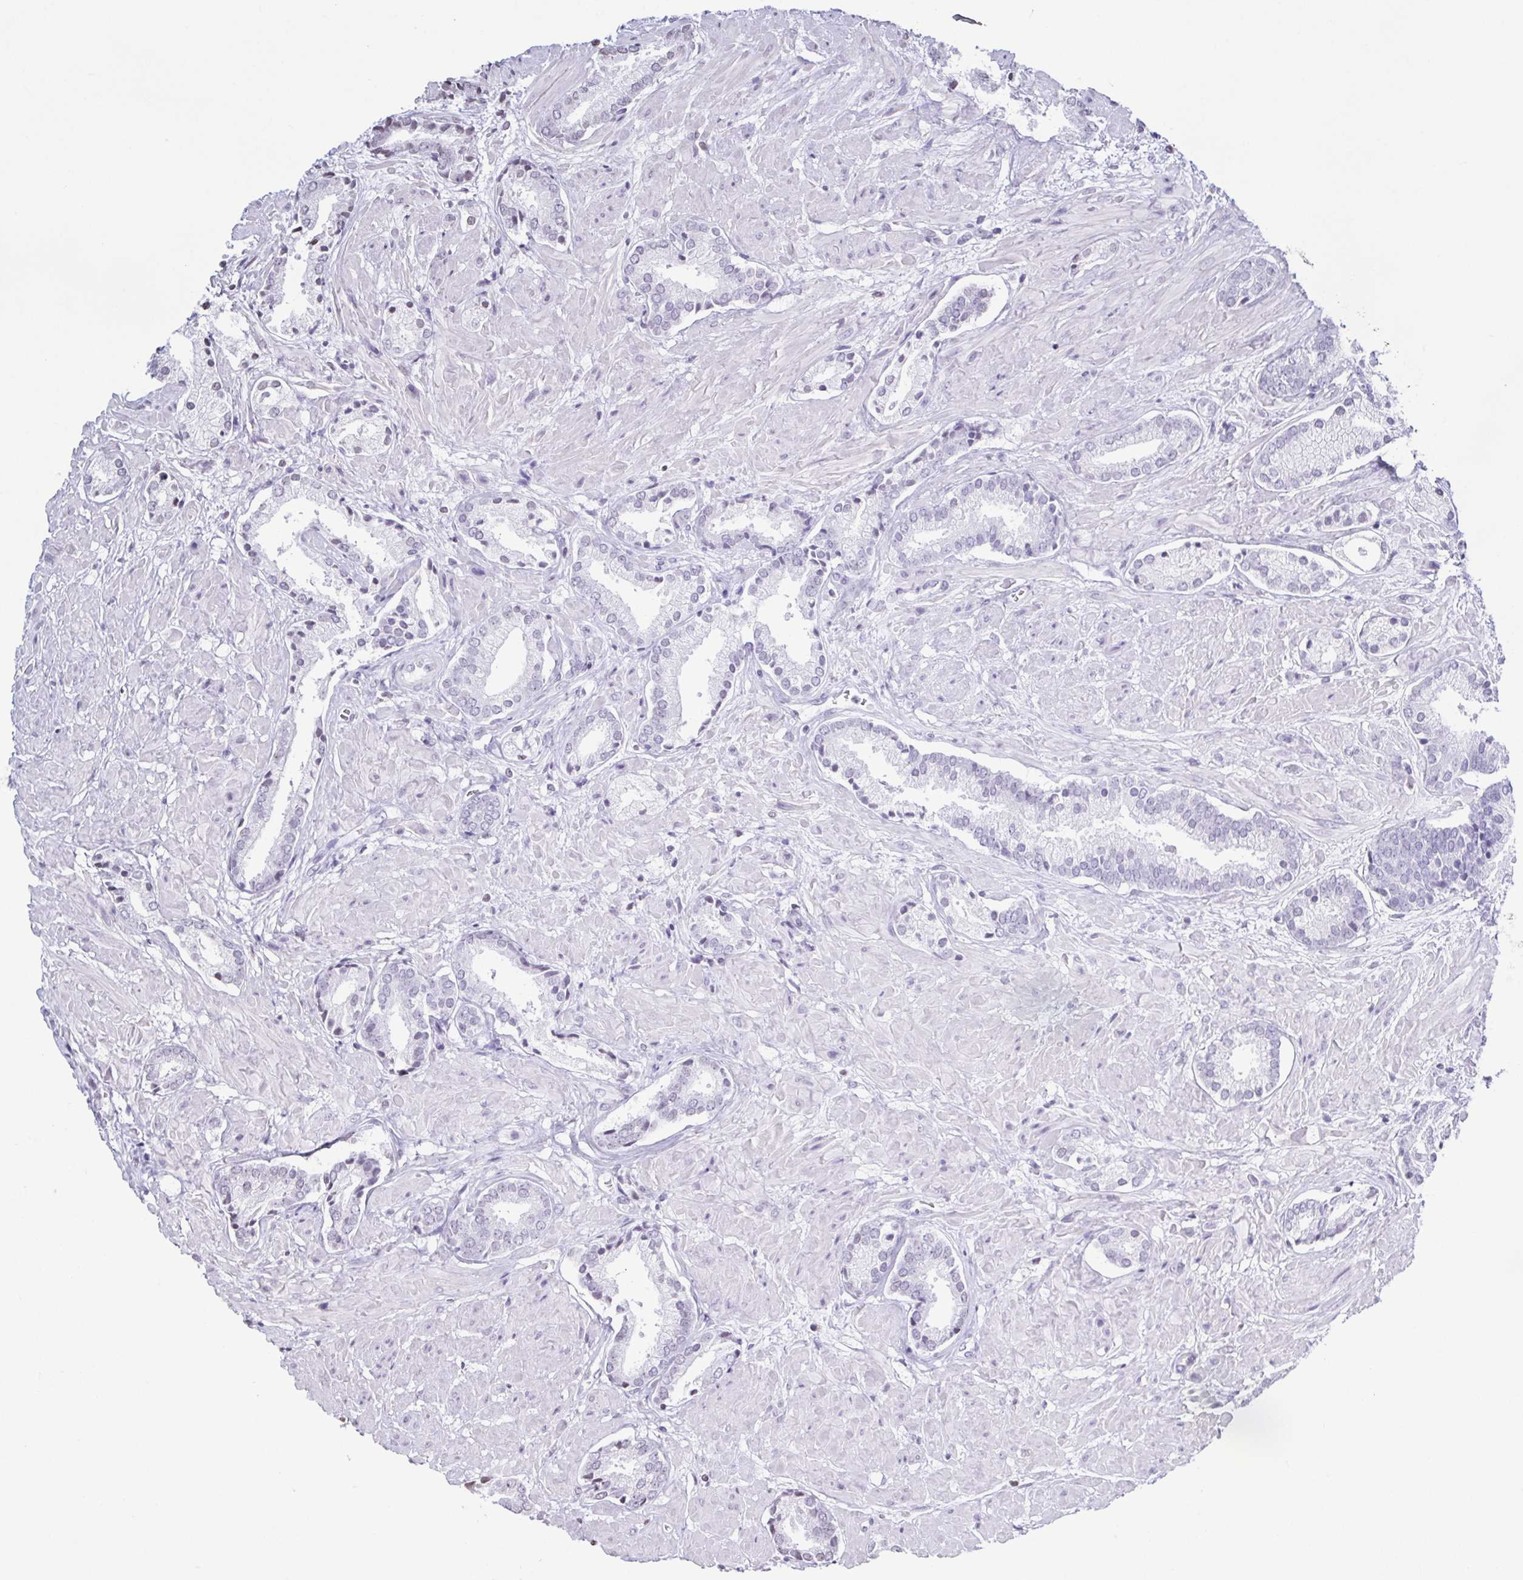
{"staining": {"intensity": "negative", "quantity": "none", "location": "none"}, "tissue": "prostate cancer", "cell_type": "Tumor cells", "image_type": "cancer", "snomed": [{"axis": "morphology", "description": "Adenocarcinoma, High grade"}, {"axis": "topography", "description": "Prostate"}], "caption": "There is no significant staining in tumor cells of prostate high-grade adenocarcinoma.", "gene": "VCY1B", "patient": {"sex": "male", "age": 56}}